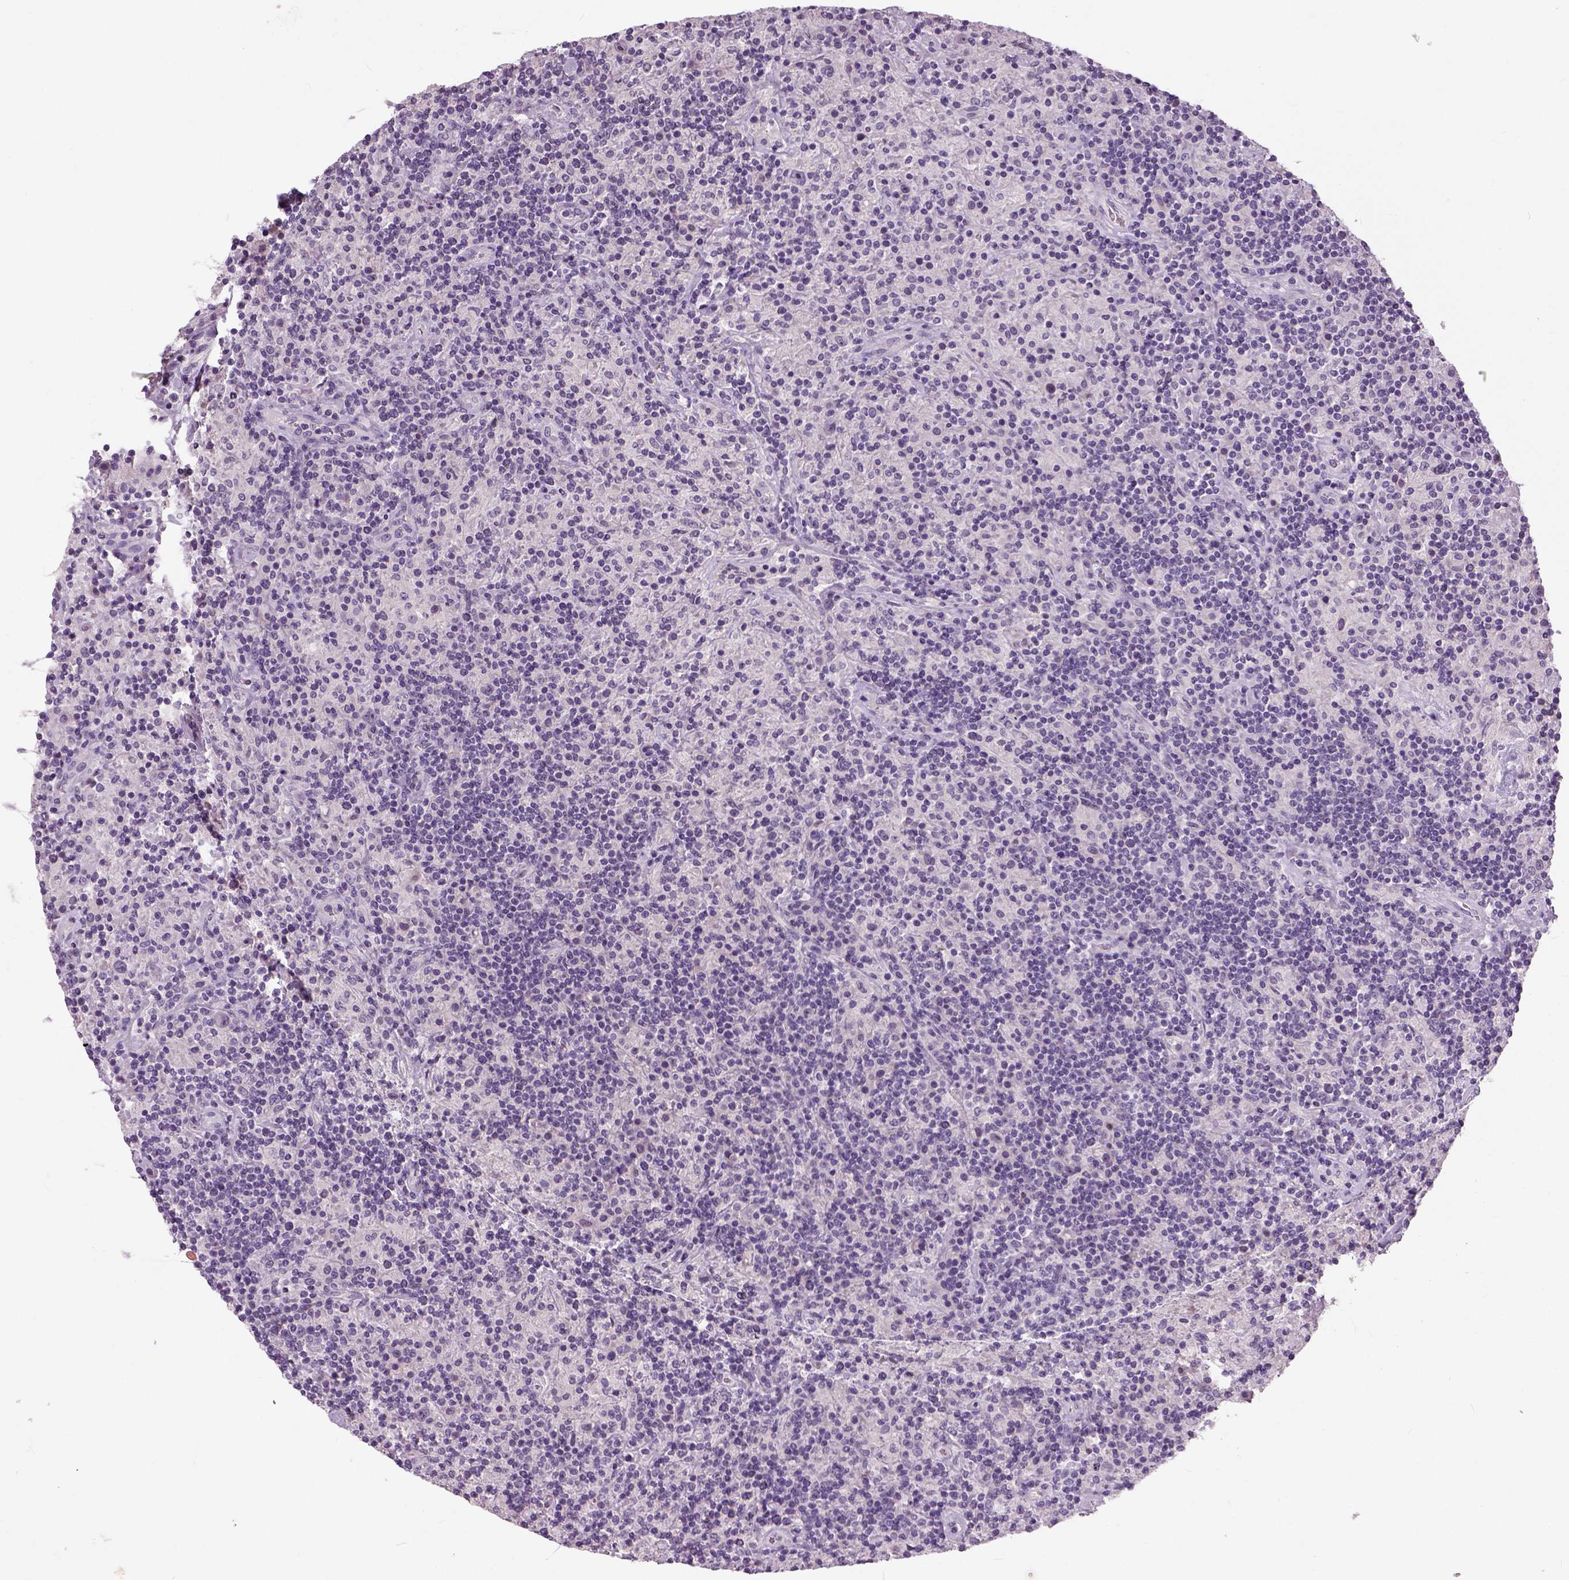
{"staining": {"intensity": "negative", "quantity": "none", "location": "none"}, "tissue": "lymphoma", "cell_type": "Tumor cells", "image_type": "cancer", "snomed": [{"axis": "morphology", "description": "Hodgkin's disease, NOS"}, {"axis": "topography", "description": "Lymph node"}], "caption": "High magnification brightfield microscopy of lymphoma stained with DAB (3,3'-diaminobenzidine) (brown) and counterstained with hematoxylin (blue): tumor cells show no significant staining.", "gene": "NECAB1", "patient": {"sex": "male", "age": 70}}